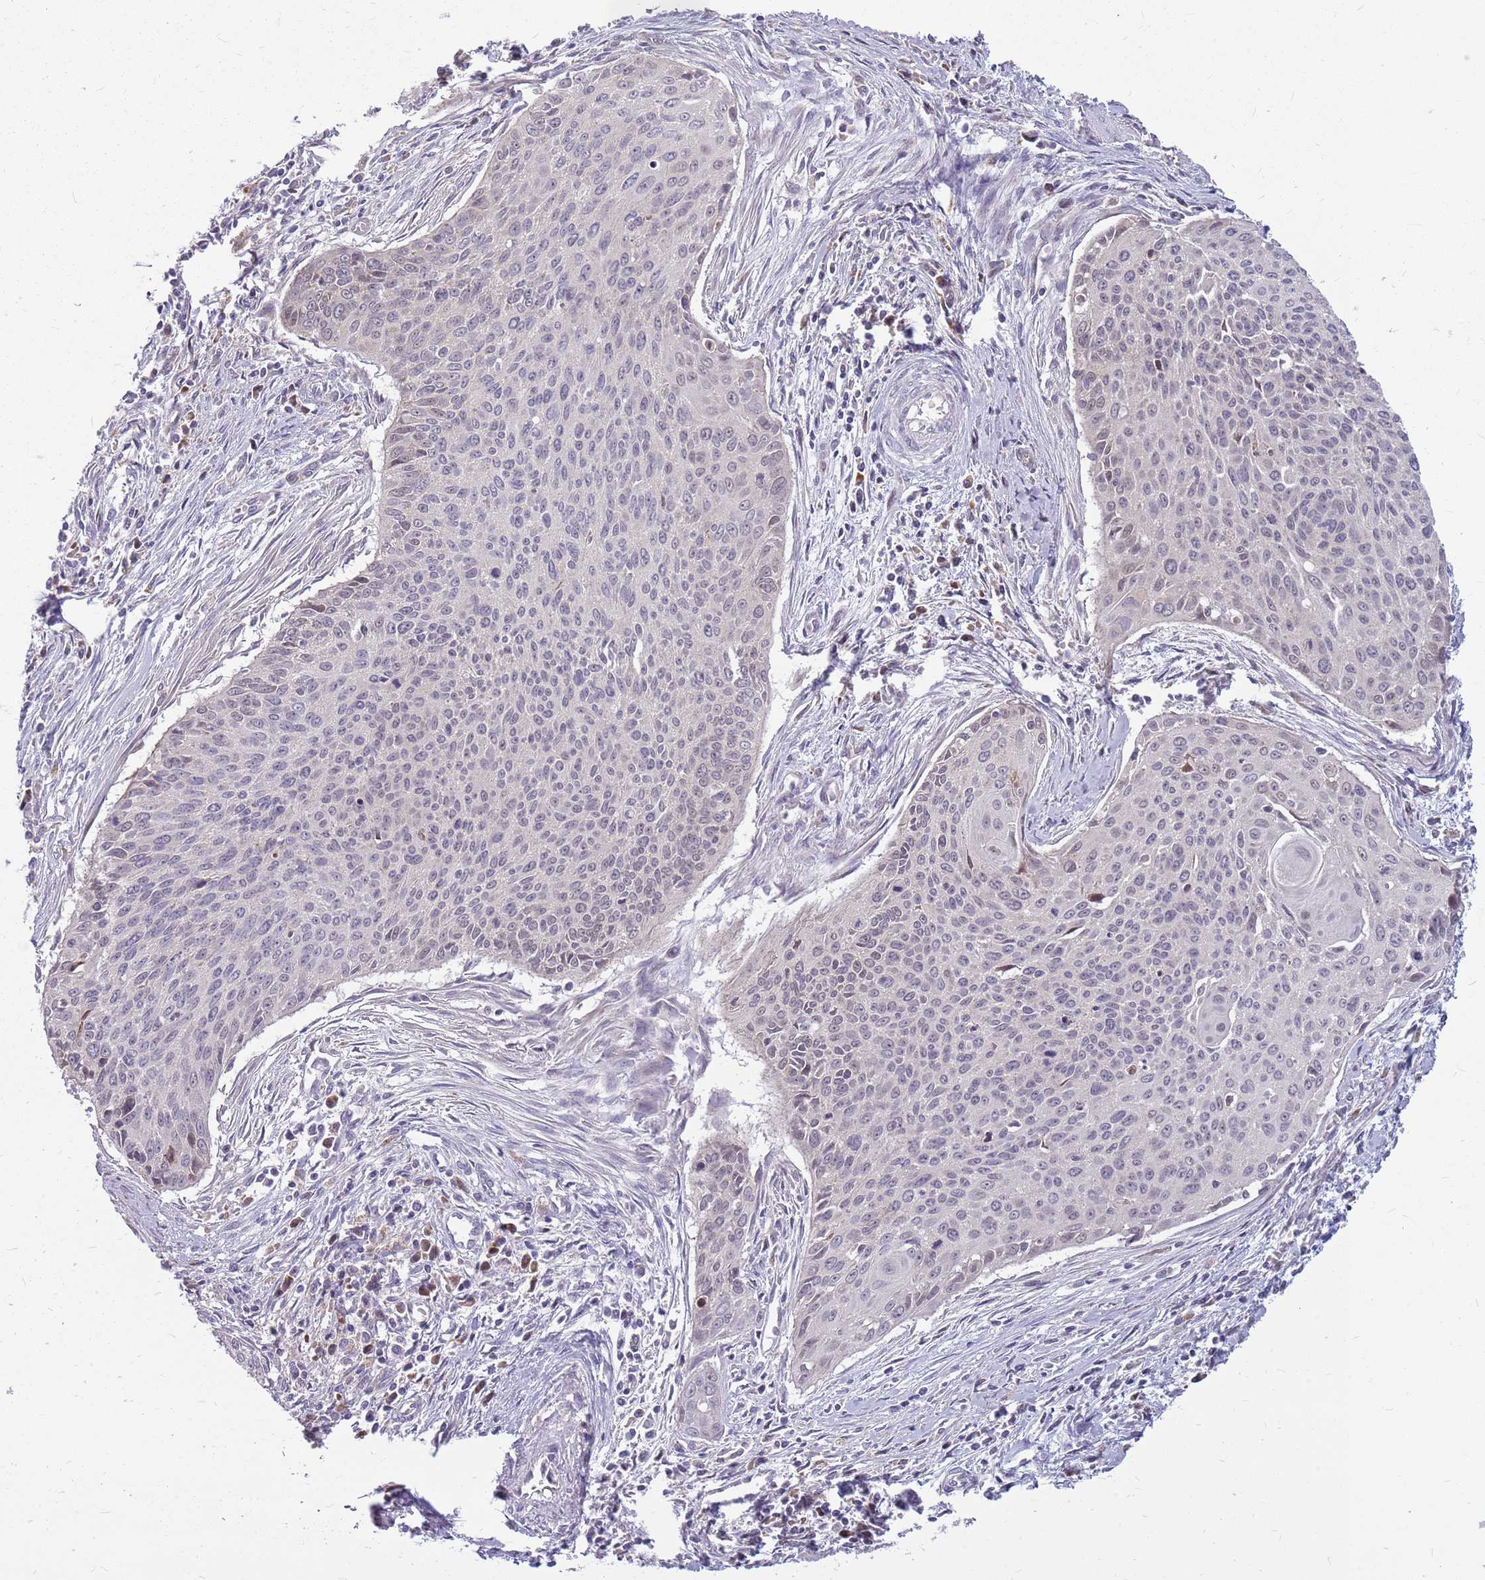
{"staining": {"intensity": "negative", "quantity": "none", "location": "none"}, "tissue": "cervical cancer", "cell_type": "Tumor cells", "image_type": "cancer", "snomed": [{"axis": "morphology", "description": "Squamous cell carcinoma, NOS"}, {"axis": "topography", "description": "Cervix"}], "caption": "Histopathology image shows no significant protein staining in tumor cells of cervical cancer.", "gene": "PPP1R27", "patient": {"sex": "female", "age": 55}}